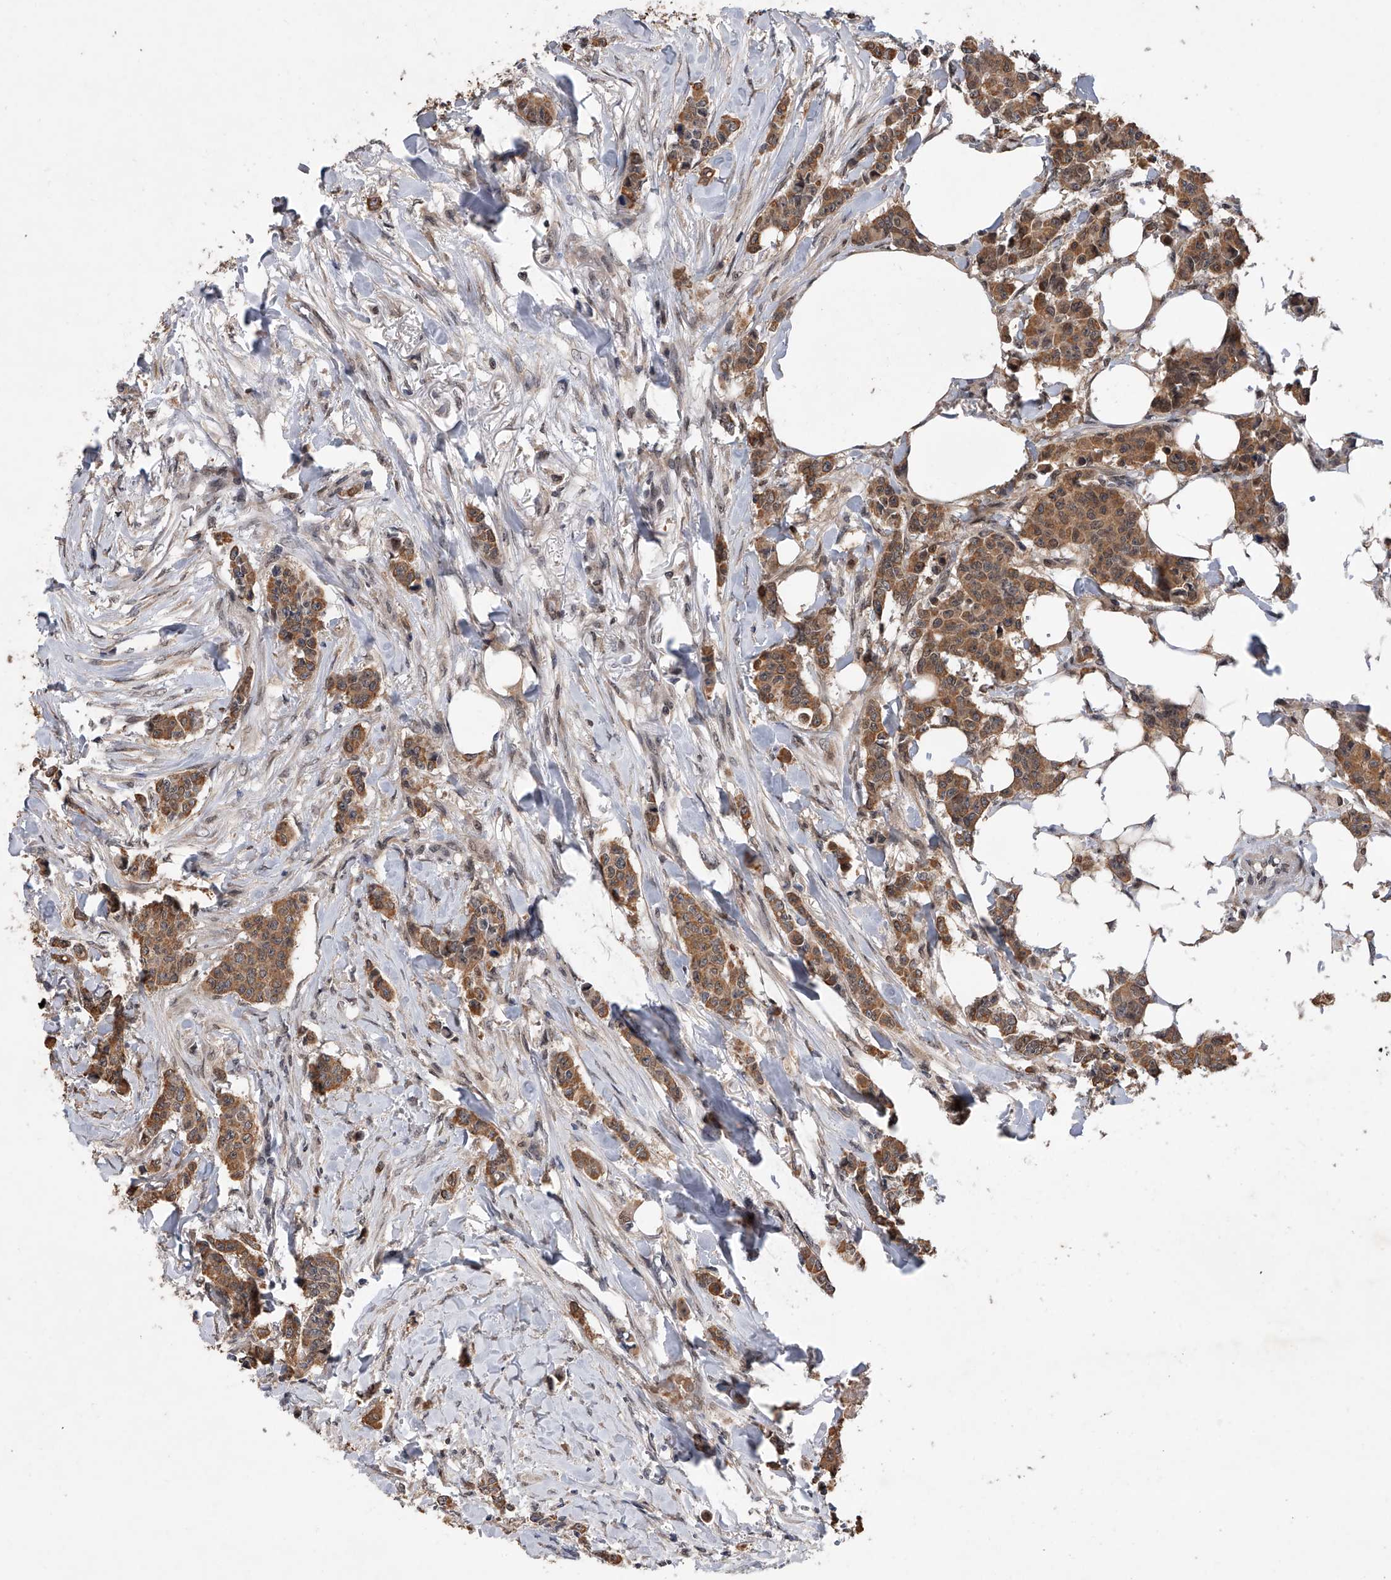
{"staining": {"intensity": "moderate", "quantity": ">75%", "location": "cytoplasmic/membranous"}, "tissue": "breast cancer", "cell_type": "Tumor cells", "image_type": "cancer", "snomed": [{"axis": "morphology", "description": "Duct carcinoma"}, {"axis": "topography", "description": "Breast"}], "caption": "IHC image of breast cancer (intraductal carcinoma) stained for a protein (brown), which shows medium levels of moderate cytoplasmic/membranous staining in about >75% of tumor cells.", "gene": "BHLHE23", "patient": {"sex": "female", "age": 40}}